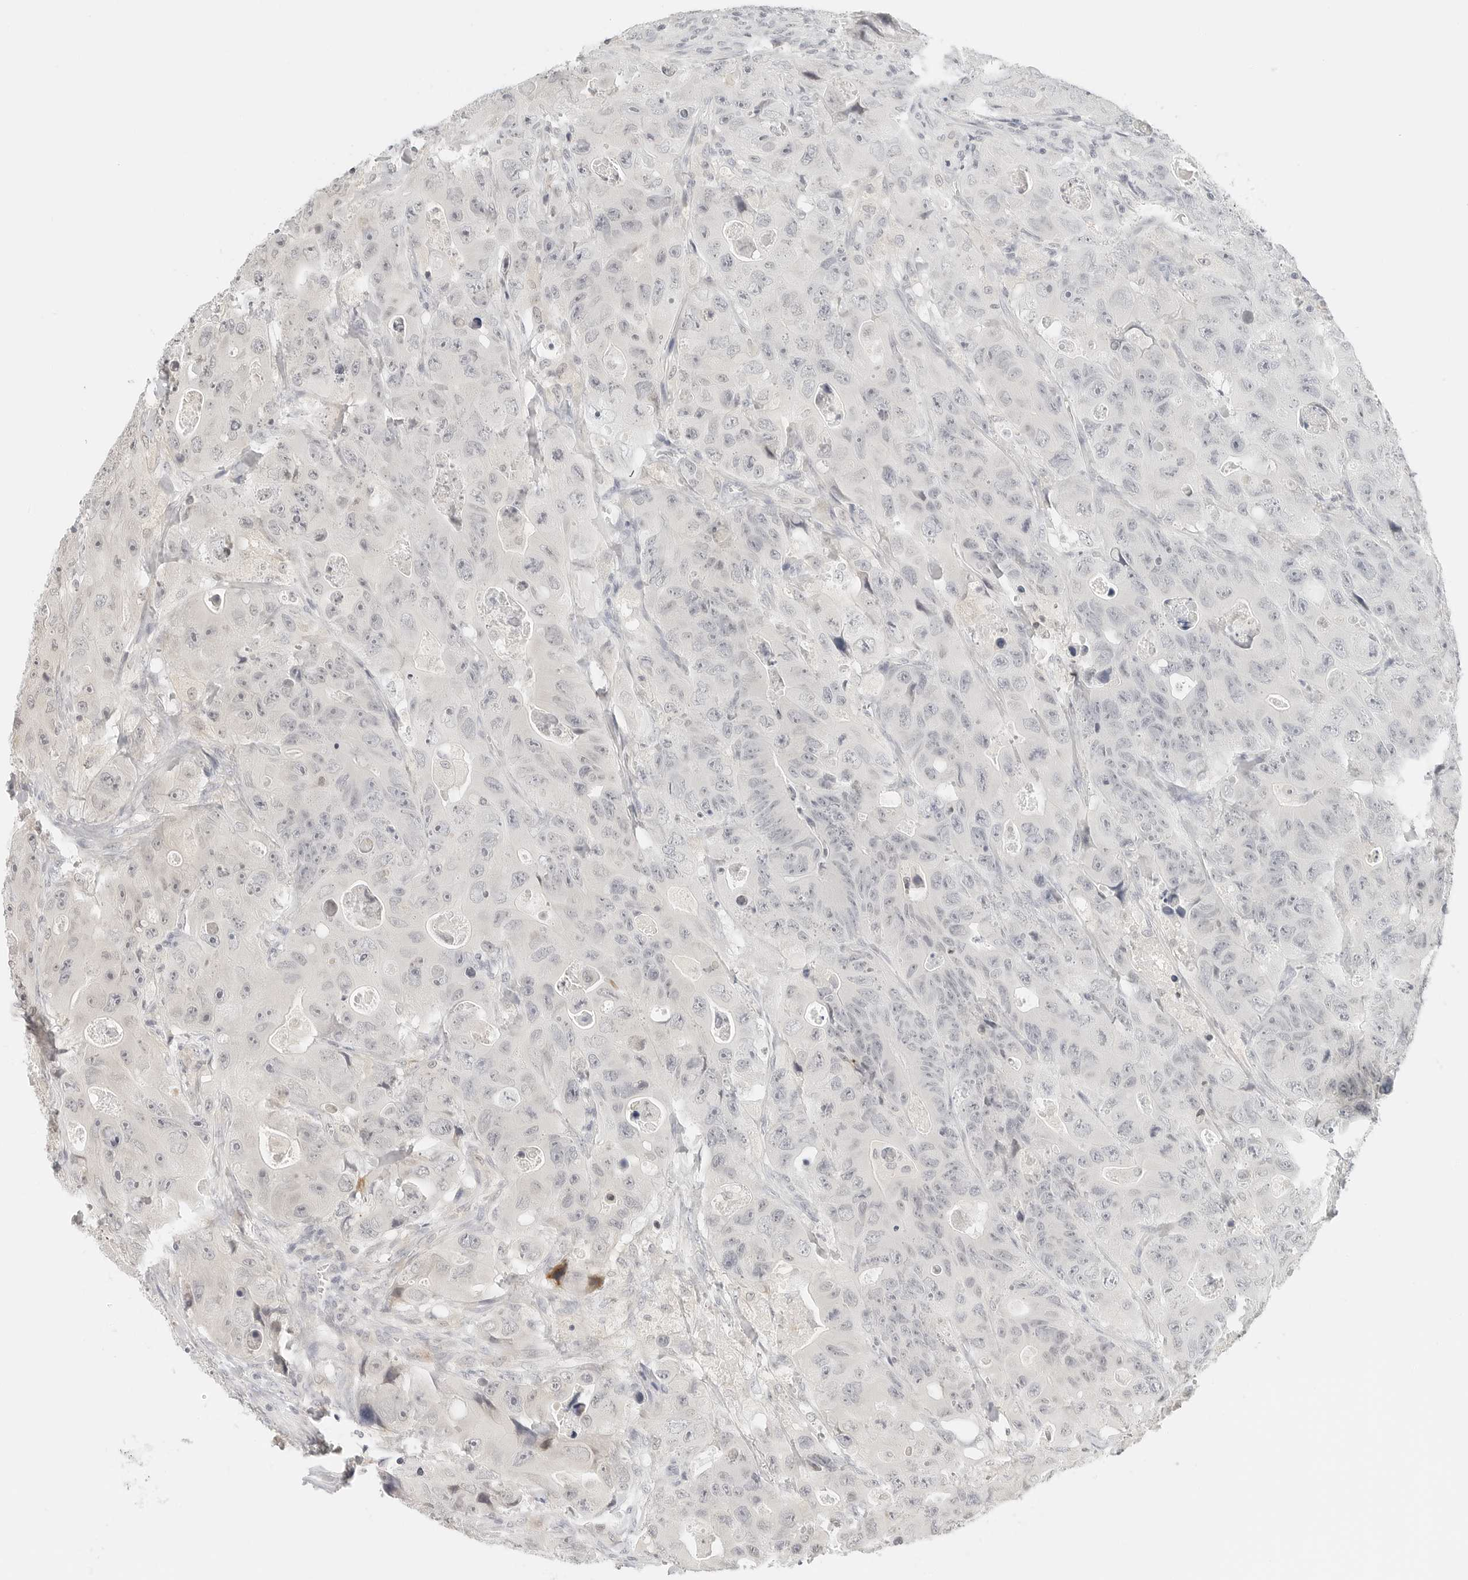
{"staining": {"intensity": "negative", "quantity": "none", "location": "none"}, "tissue": "colorectal cancer", "cell_type": "Tumor cells", "image_type": "cancer", "snomed": [{"axis": "morphology", "description": "Adenocarcinoma, NOS"}, {"axis": "topography", "description": "Colon"}], "caption": "Adenocarcinoma (colorectal) was stained to show a protein in brown. There is no significant expression in tumor cells.", "gene": "NEO1", "patient": {"sex": "female", "age": 46}}